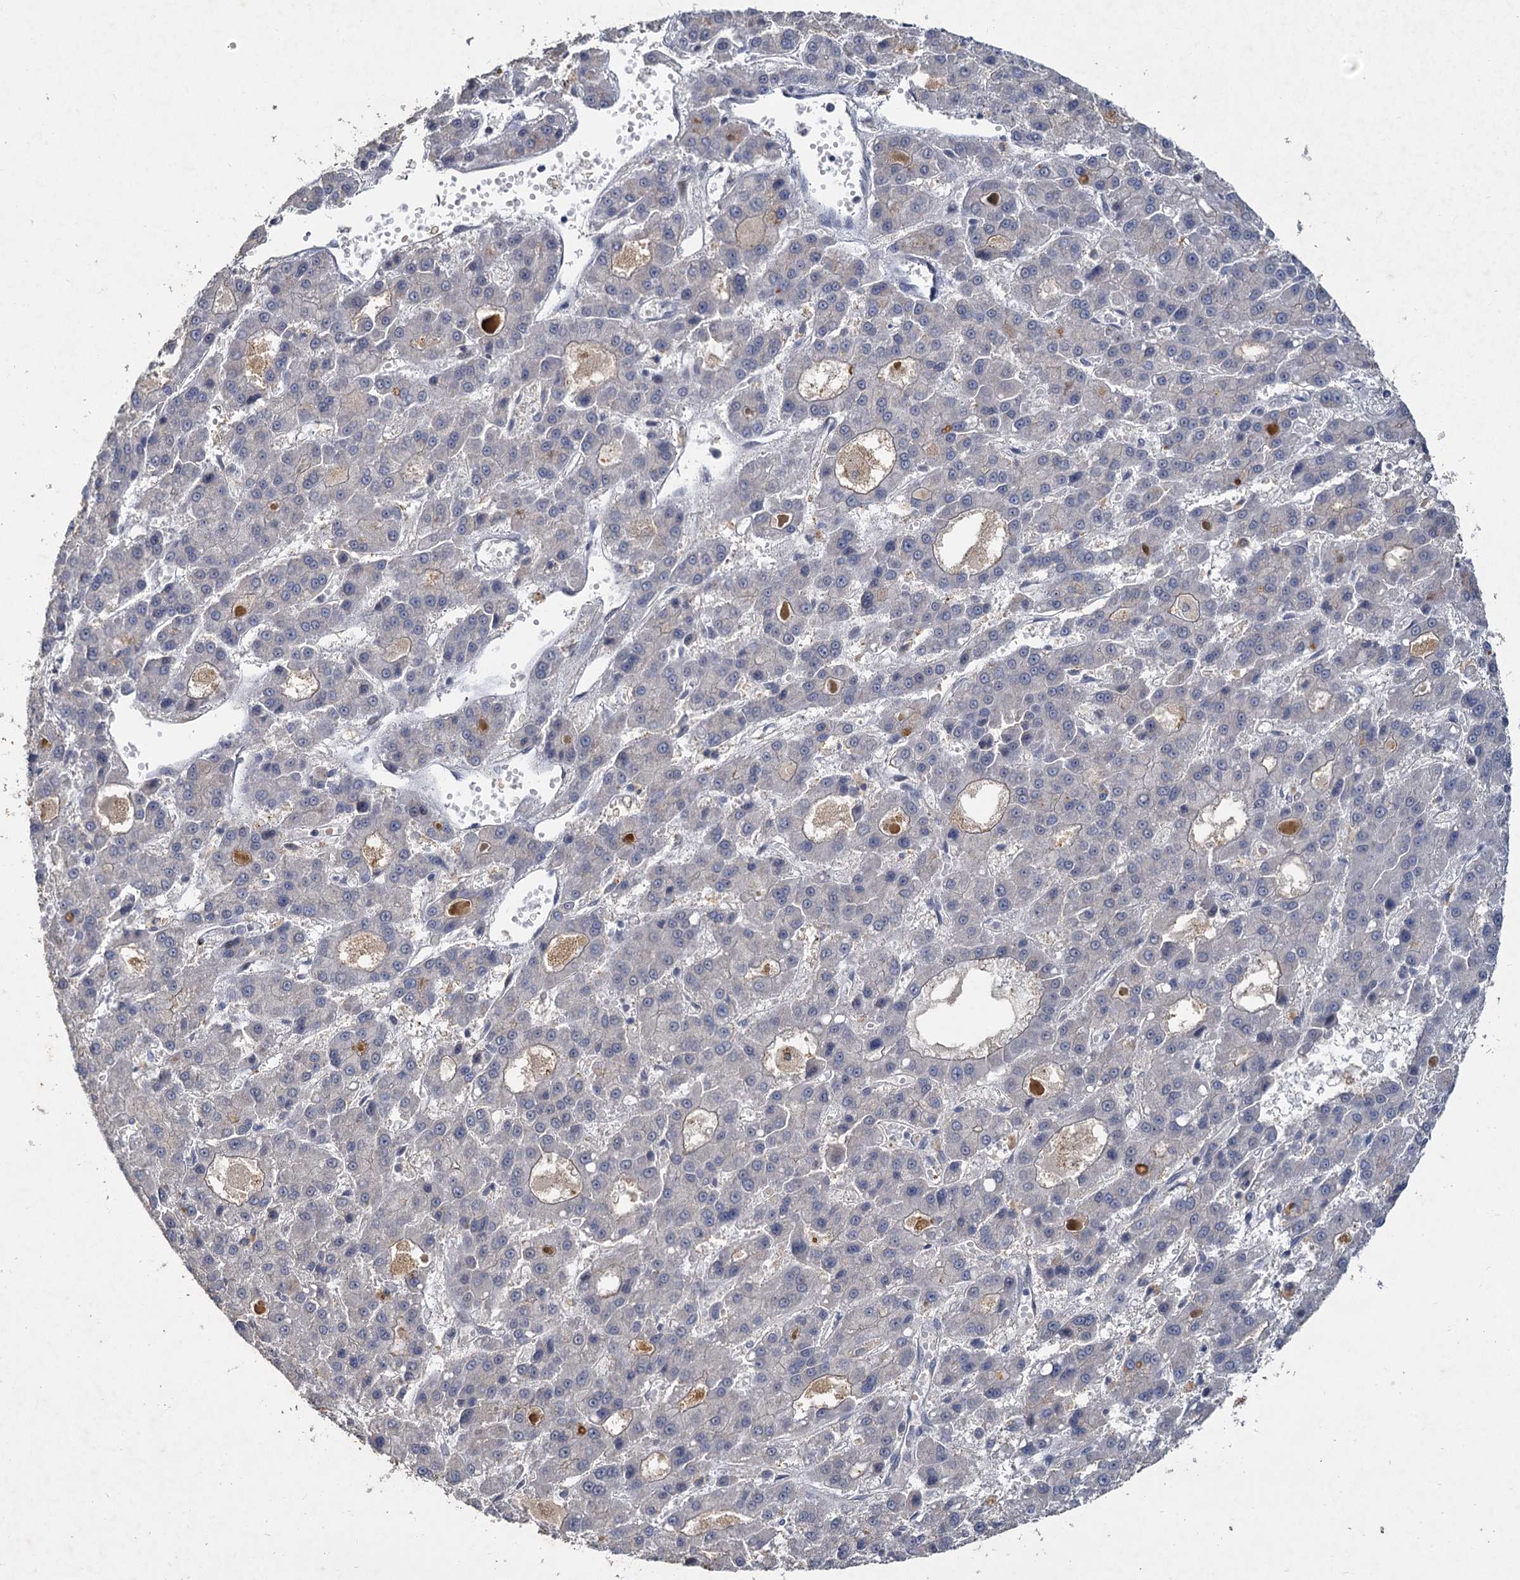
{"staining": {"intensity": "weak", "quantity": "<25%", "location": "cytoplasmic/membranous"}, "tissue": "liver cancer", "cell_type": "Tumor cells", "image_type": "cancer", "snomed": [{"axis": "morphology", "description": "Carcinoma, Hepatocellular, NOS"}, {"axis": "topography", "description": "Liver"}], "caption": "Human liver cancer stained for a protein using immunohistochemistry (IHC) shows no expression in tumor cells.", "gene": "MUCL1", "patient": {"sex": "male", "age": 70}}